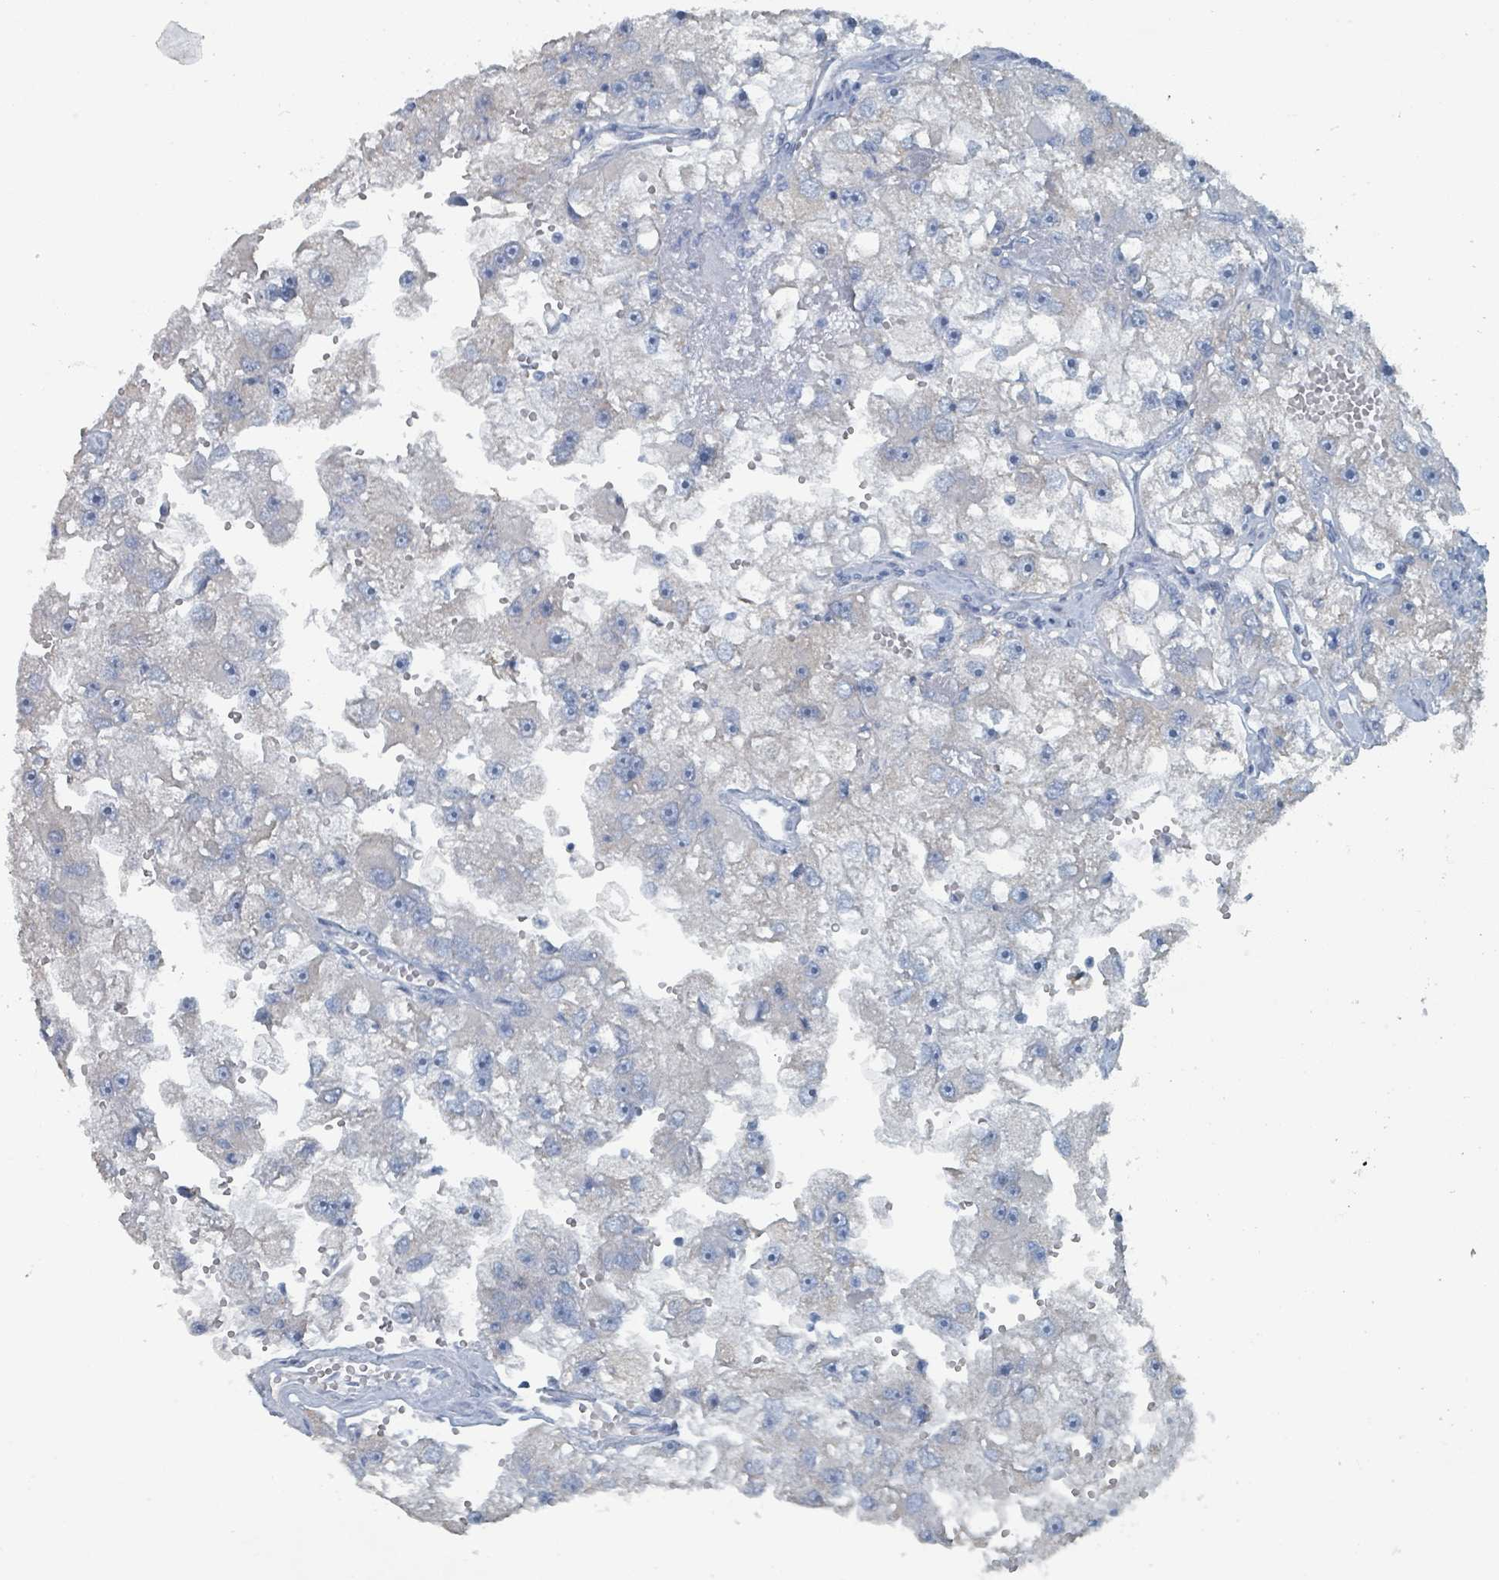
{"staining": {"intensity": "negative", "quantity": "none", "location": "none"}, "tissue": "renal cancer", "cell_type": "Tumor cells", "image_type": "cancer", "snomed": [{"axis": "morphology", "description": "Adenocarcinoma, NOS"}, {"axis": "topography", "description": "Kidney"}], "caption": "High power microscopy photomicrograph of an immunohistochemistry histopathology image of renal cancer (adenocarcinoma), revealing no significant expression in tumor cells. (DAB (3,3'-diaminobenzidine) immunohistochemistry with hematoxylin counter stain).", "gene": "GAMT", "patient": {"sex": "male", "age": 63}}